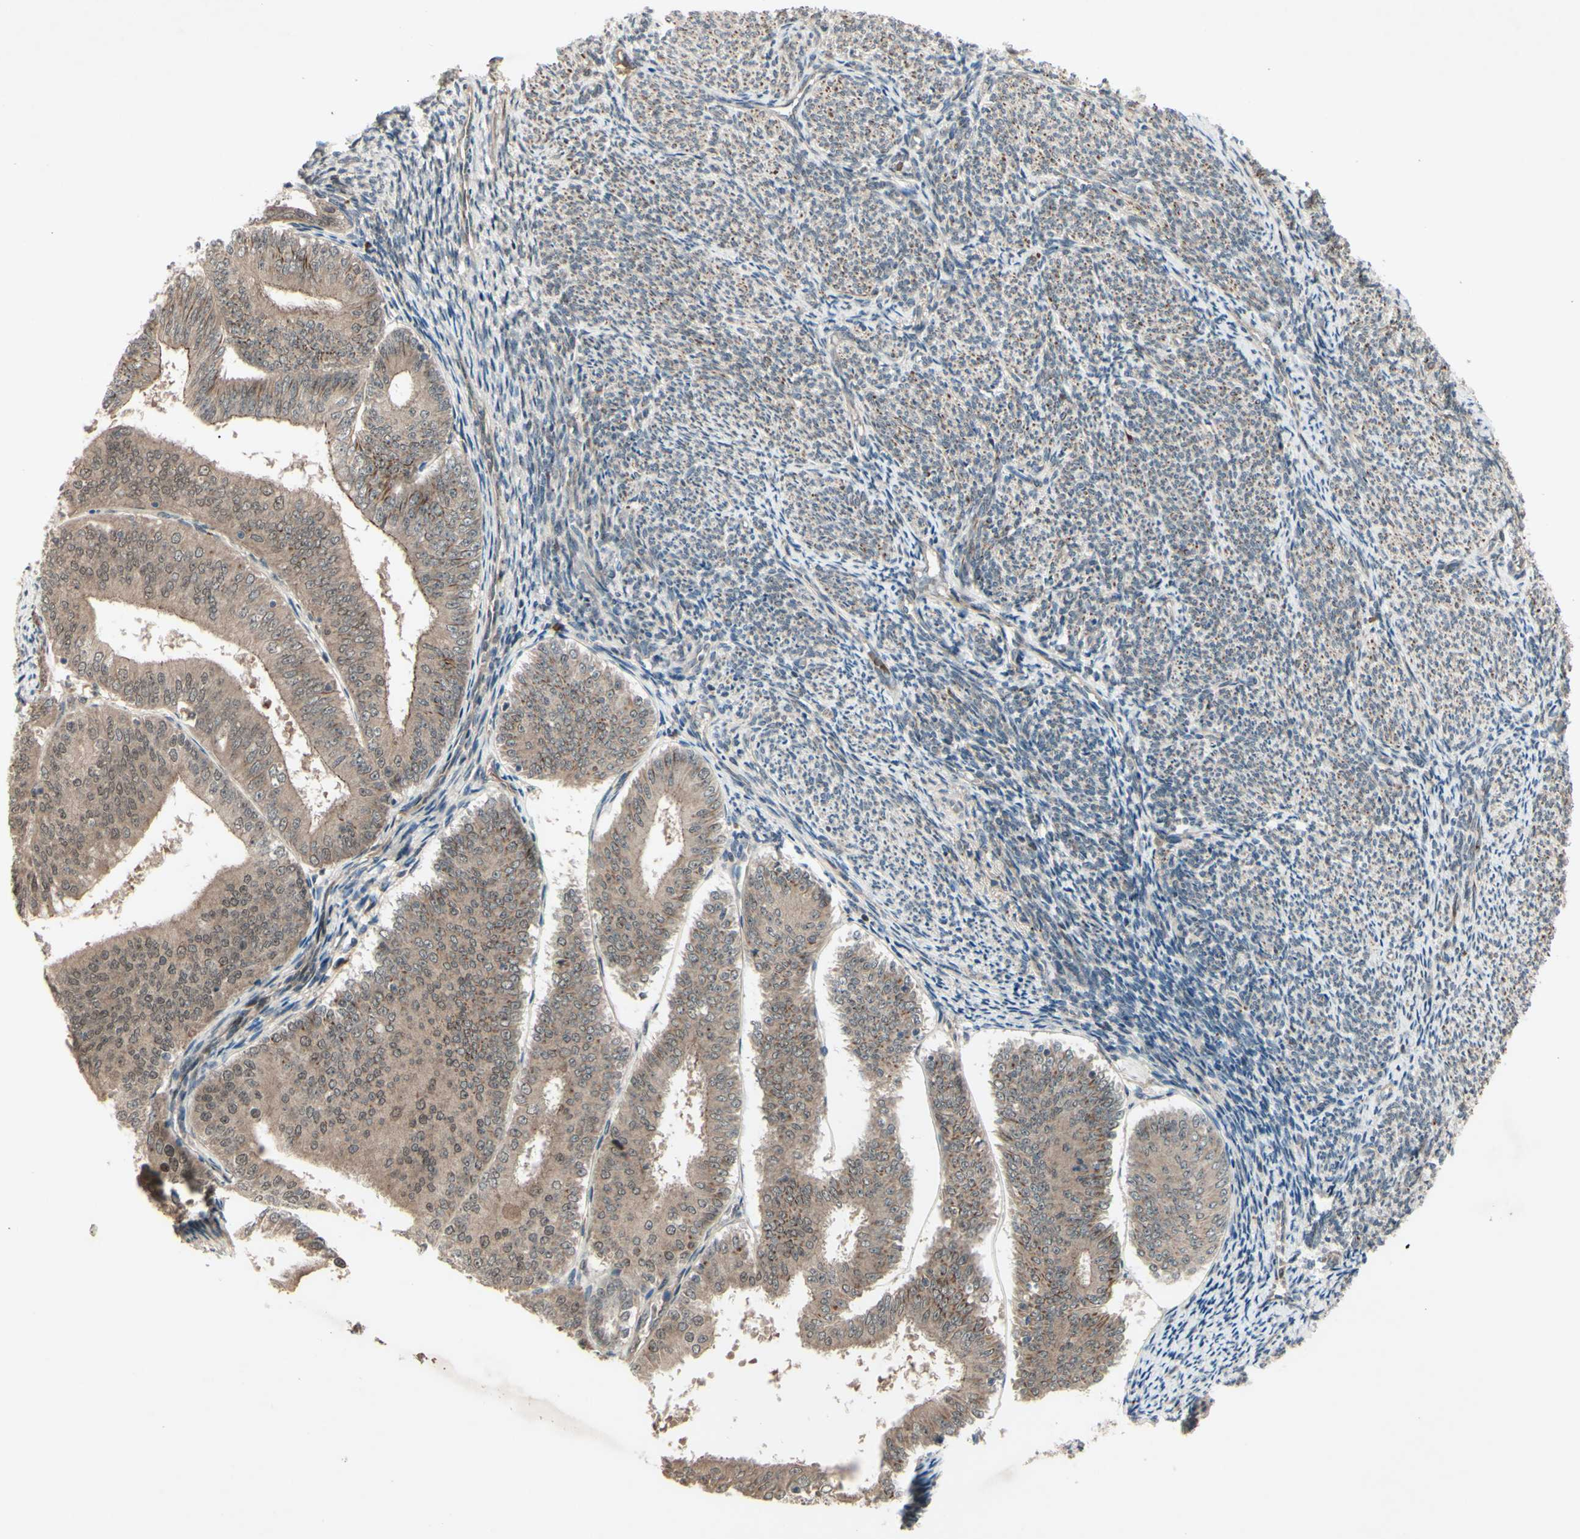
{"staining": {"intensity": "moderate", "quantity": ">75%", "location": "cytoplasmic/membranous"}, "tissue": "endometrial cancer", "cell_type": "Tumor cells", "image_type": "cancer", "snomed": [{"axis": "morphology", "description": "Adenocarcinoma, NOS"}, {"axis": "topography", "description": "Endometrium"}], "caption": "Human adenocarcinoma (endometrial) stained for a protein (brown) reveals moderate cytoplasmic/membranous positive positivity in approximately >75% of tumor cells.", "gene": "MLF2", "patient": {"sex": "female", "age": 63}}